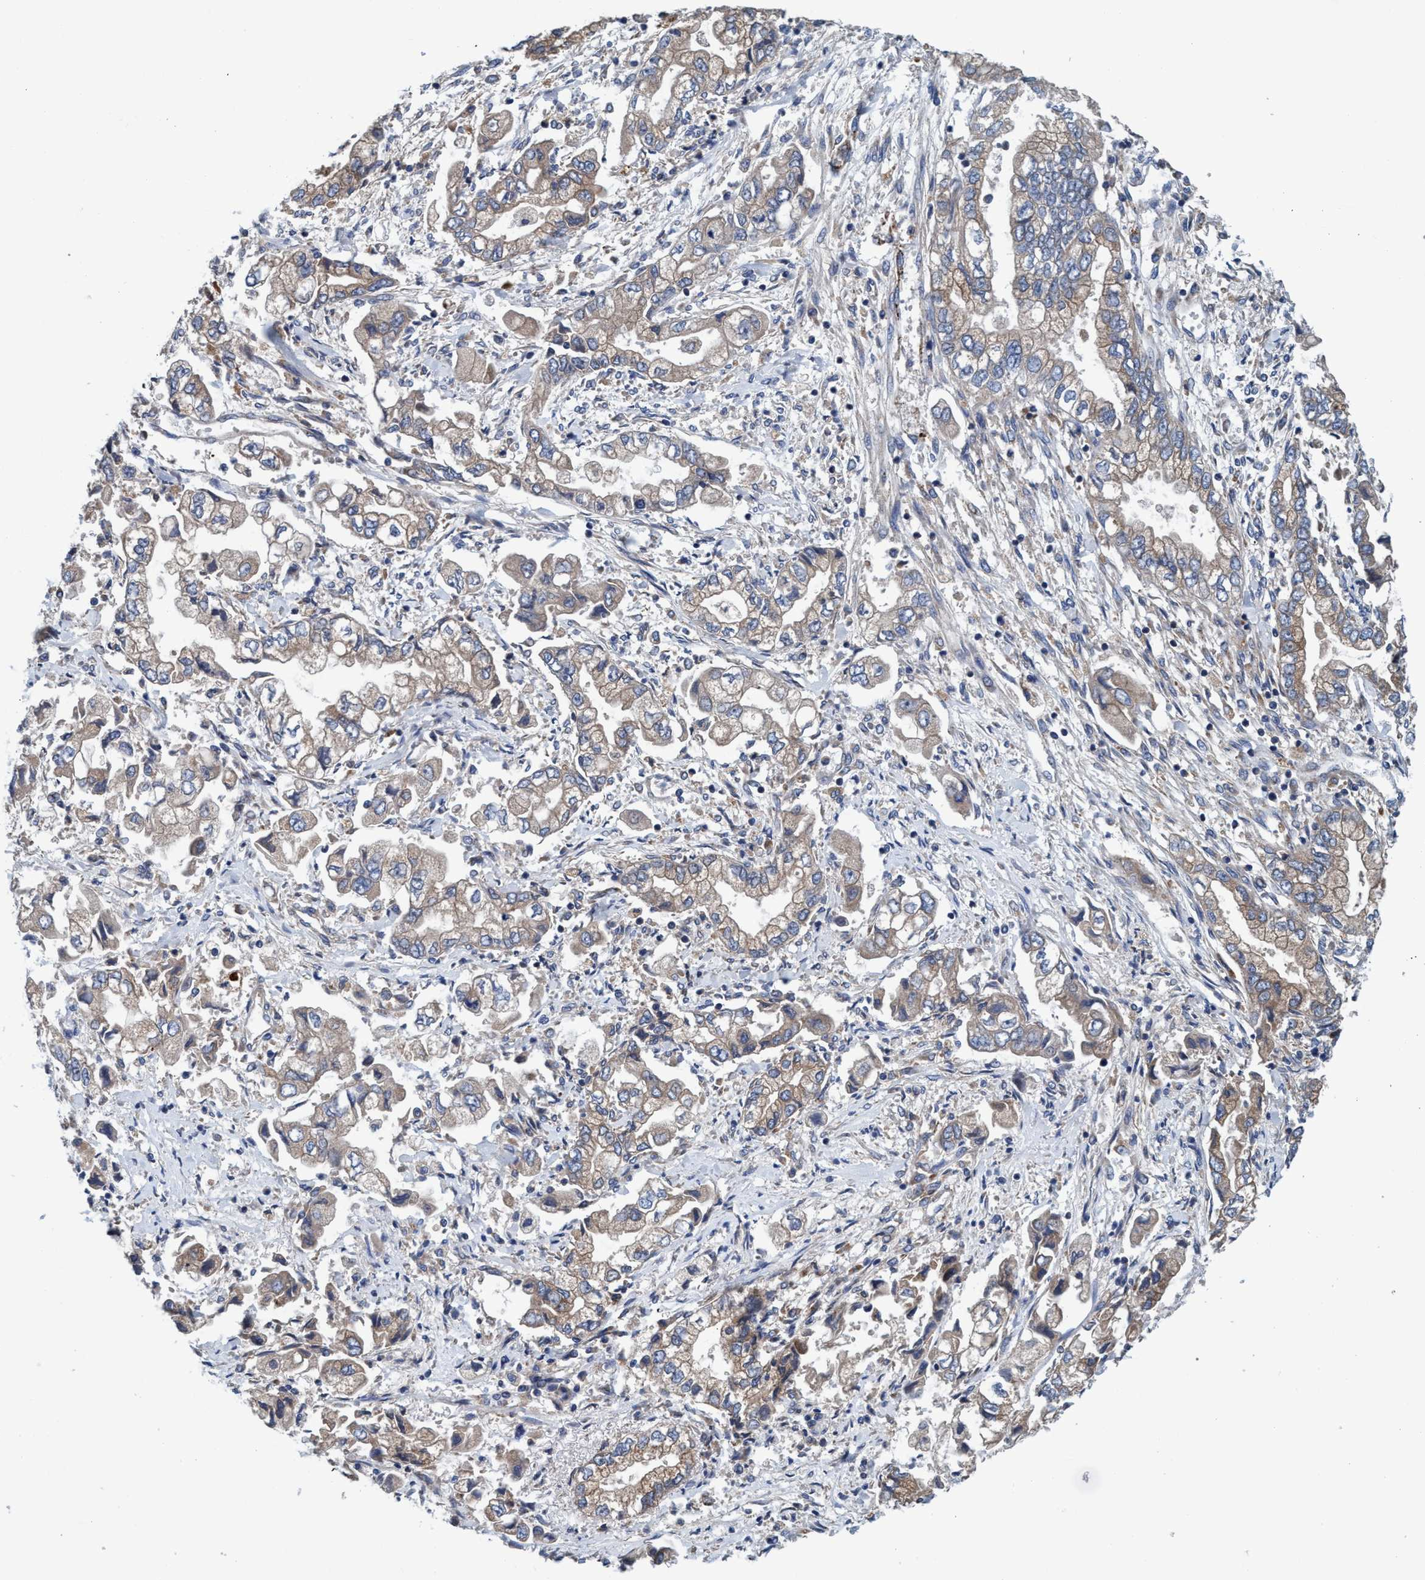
{"staining": {"intensity": "weak", "quantity": ">75%", "location": "cytoplasmic/membranous"}, "tissue": "stomach cancer", "cell_type": "Tumor cells", "image_type": "cancer", "snomed": [{"axis": "morphology", "description": "Normal tissue, NOS"}, {"axis": "morphology", "description": "Adenocarcinoma, NOS"}, {"axis": "topography", "description": "Stomach"}], "caption": "Immunohistochemistry of stomach cancer (adenocarcinoma) demonstrates low levels of weak cytoplasmic/membranous staining in approximately >75% of tumor cells.", "gene": "ENDOG", "patient": {"sex": "male", "age": 62}}